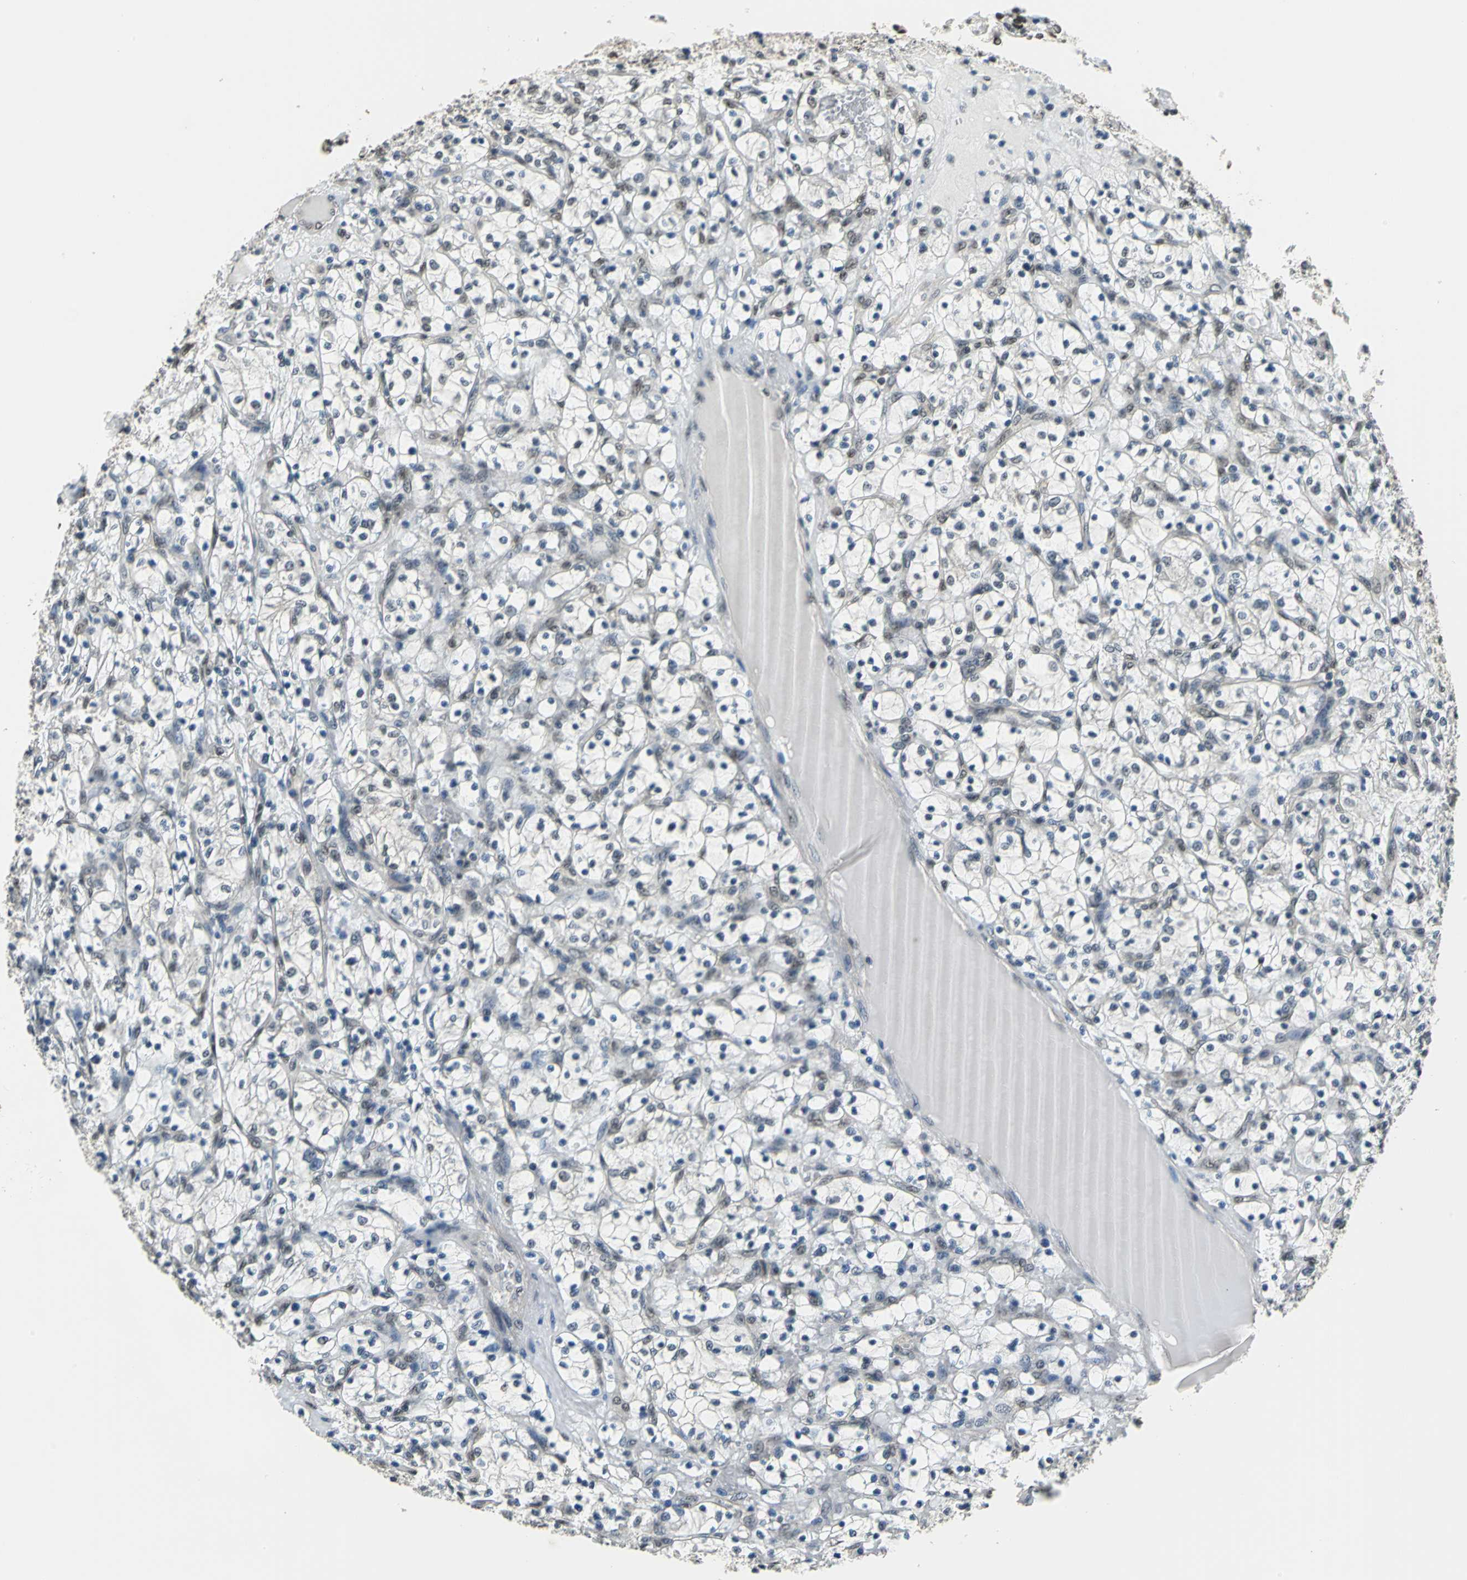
{"staining": {"intensity": "moderate", "quantity": "25%-75%", "location": "nuclear"}, "tissue": "renal cancer", "cell_type": "Tumor cells", "image_type": "cancer", "snomed": [{"axis": "morphology", "description": "Adenocarcinoma, NOS"}, {"axis": "topography", "description": "Kidney"}], "caption": "Renal cancer (adenocarcinoma) stained for a protein (brown) reveals moderate nuclear positive staining in about 25%-75% of tumor cells.", "gene": "RBM14", "patient": {"sex": "female", "age": 69}}